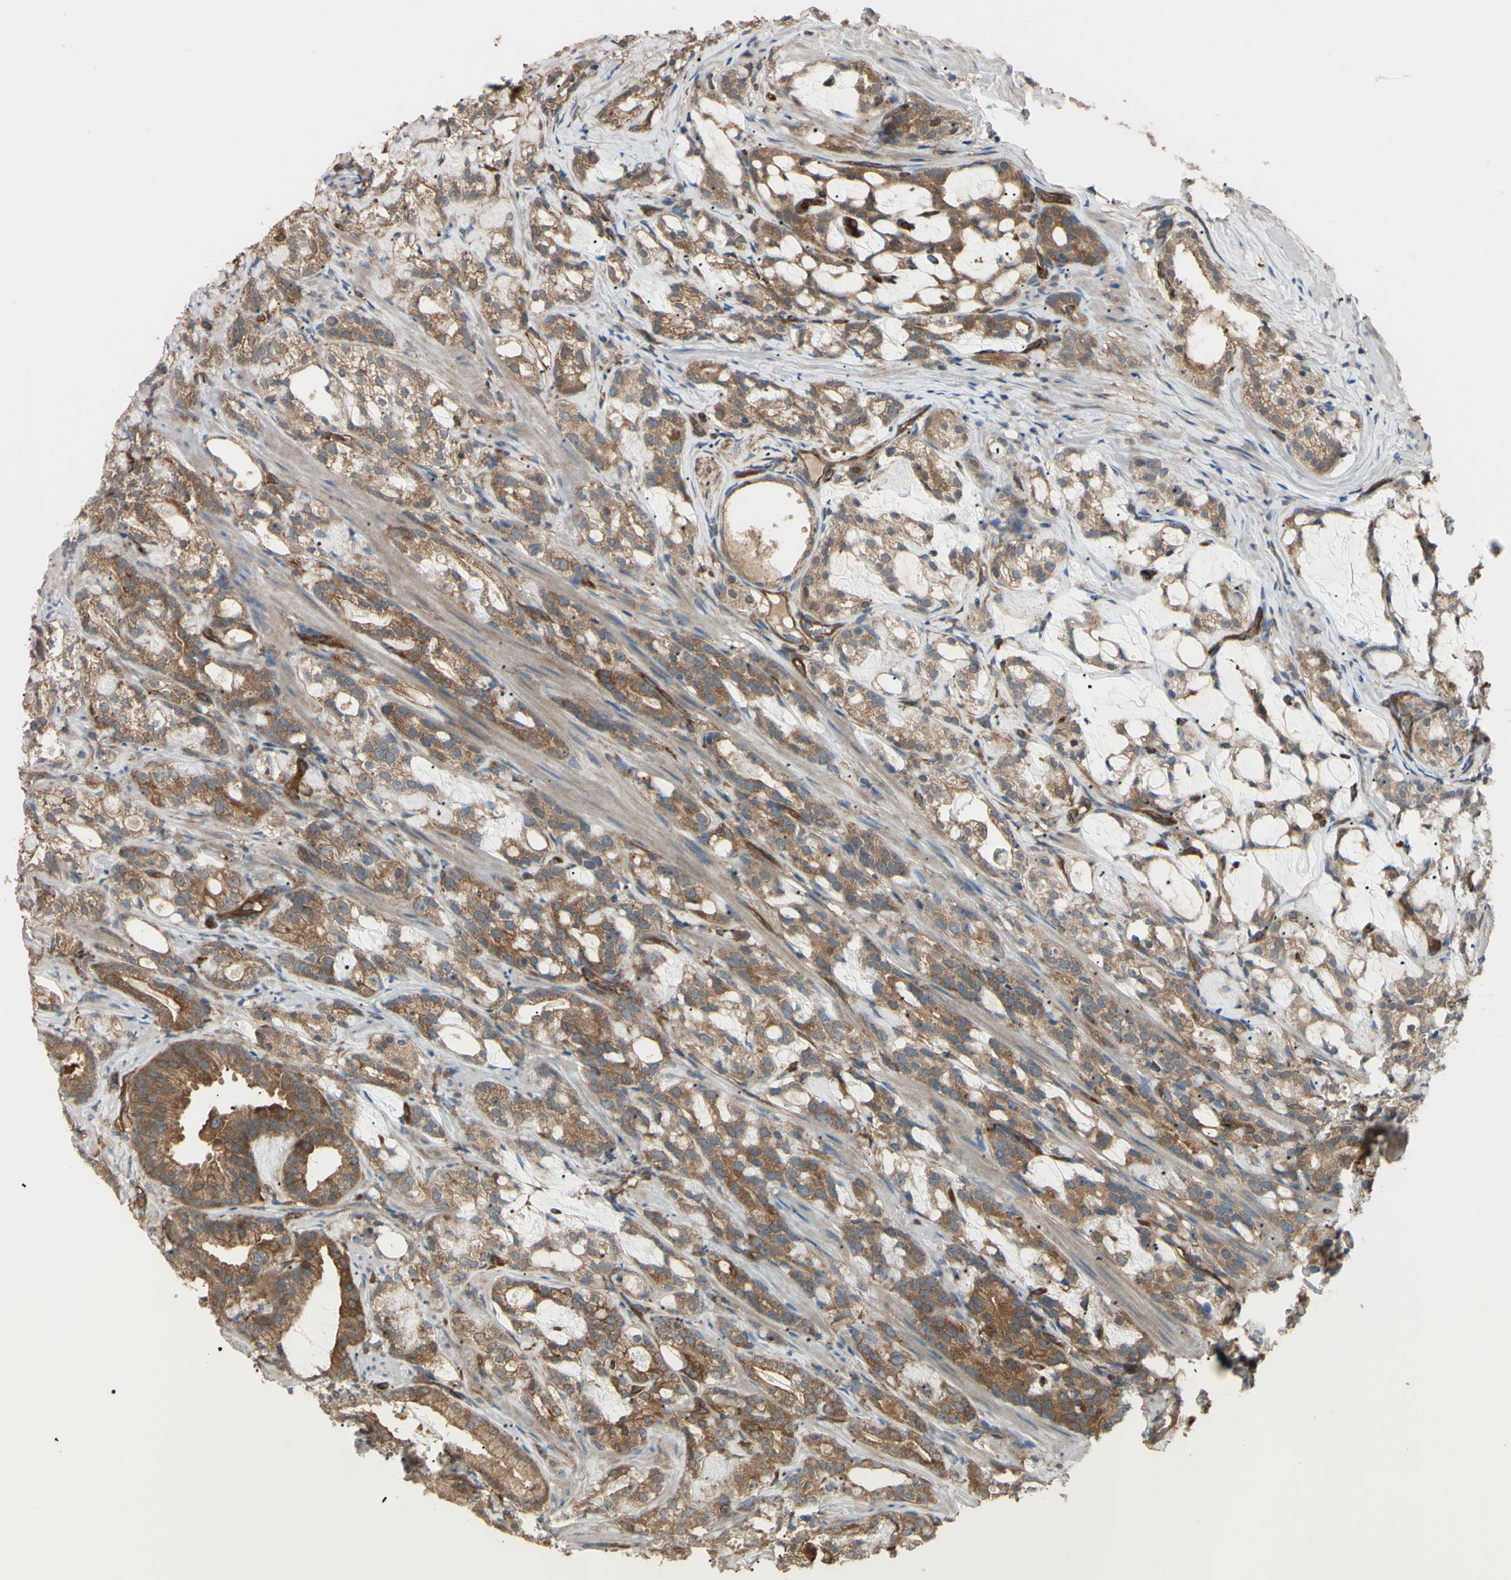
{"staining": {"intensity": "moderate", "quantity": ">75%", "location": "cytoplasmic/membranous"}, "tissue": "prostate cancer", "cell_type": "Tumor cells", "image_type": "cancer", "snomed": [{"axis": "morphology", "description": "Adenocarcinoma, Low grade"}, {"axis": "topography", "description": "Prostate"}], "caption": "Adenocarcinoma (low-grade) (prostate) stained with immunohistochemistry shows moderate cytoplasmic/membranous staining in about >75% of tumor cells.", "gene": "PTPN12", "patient": {"sex": "male", "age": 59}}